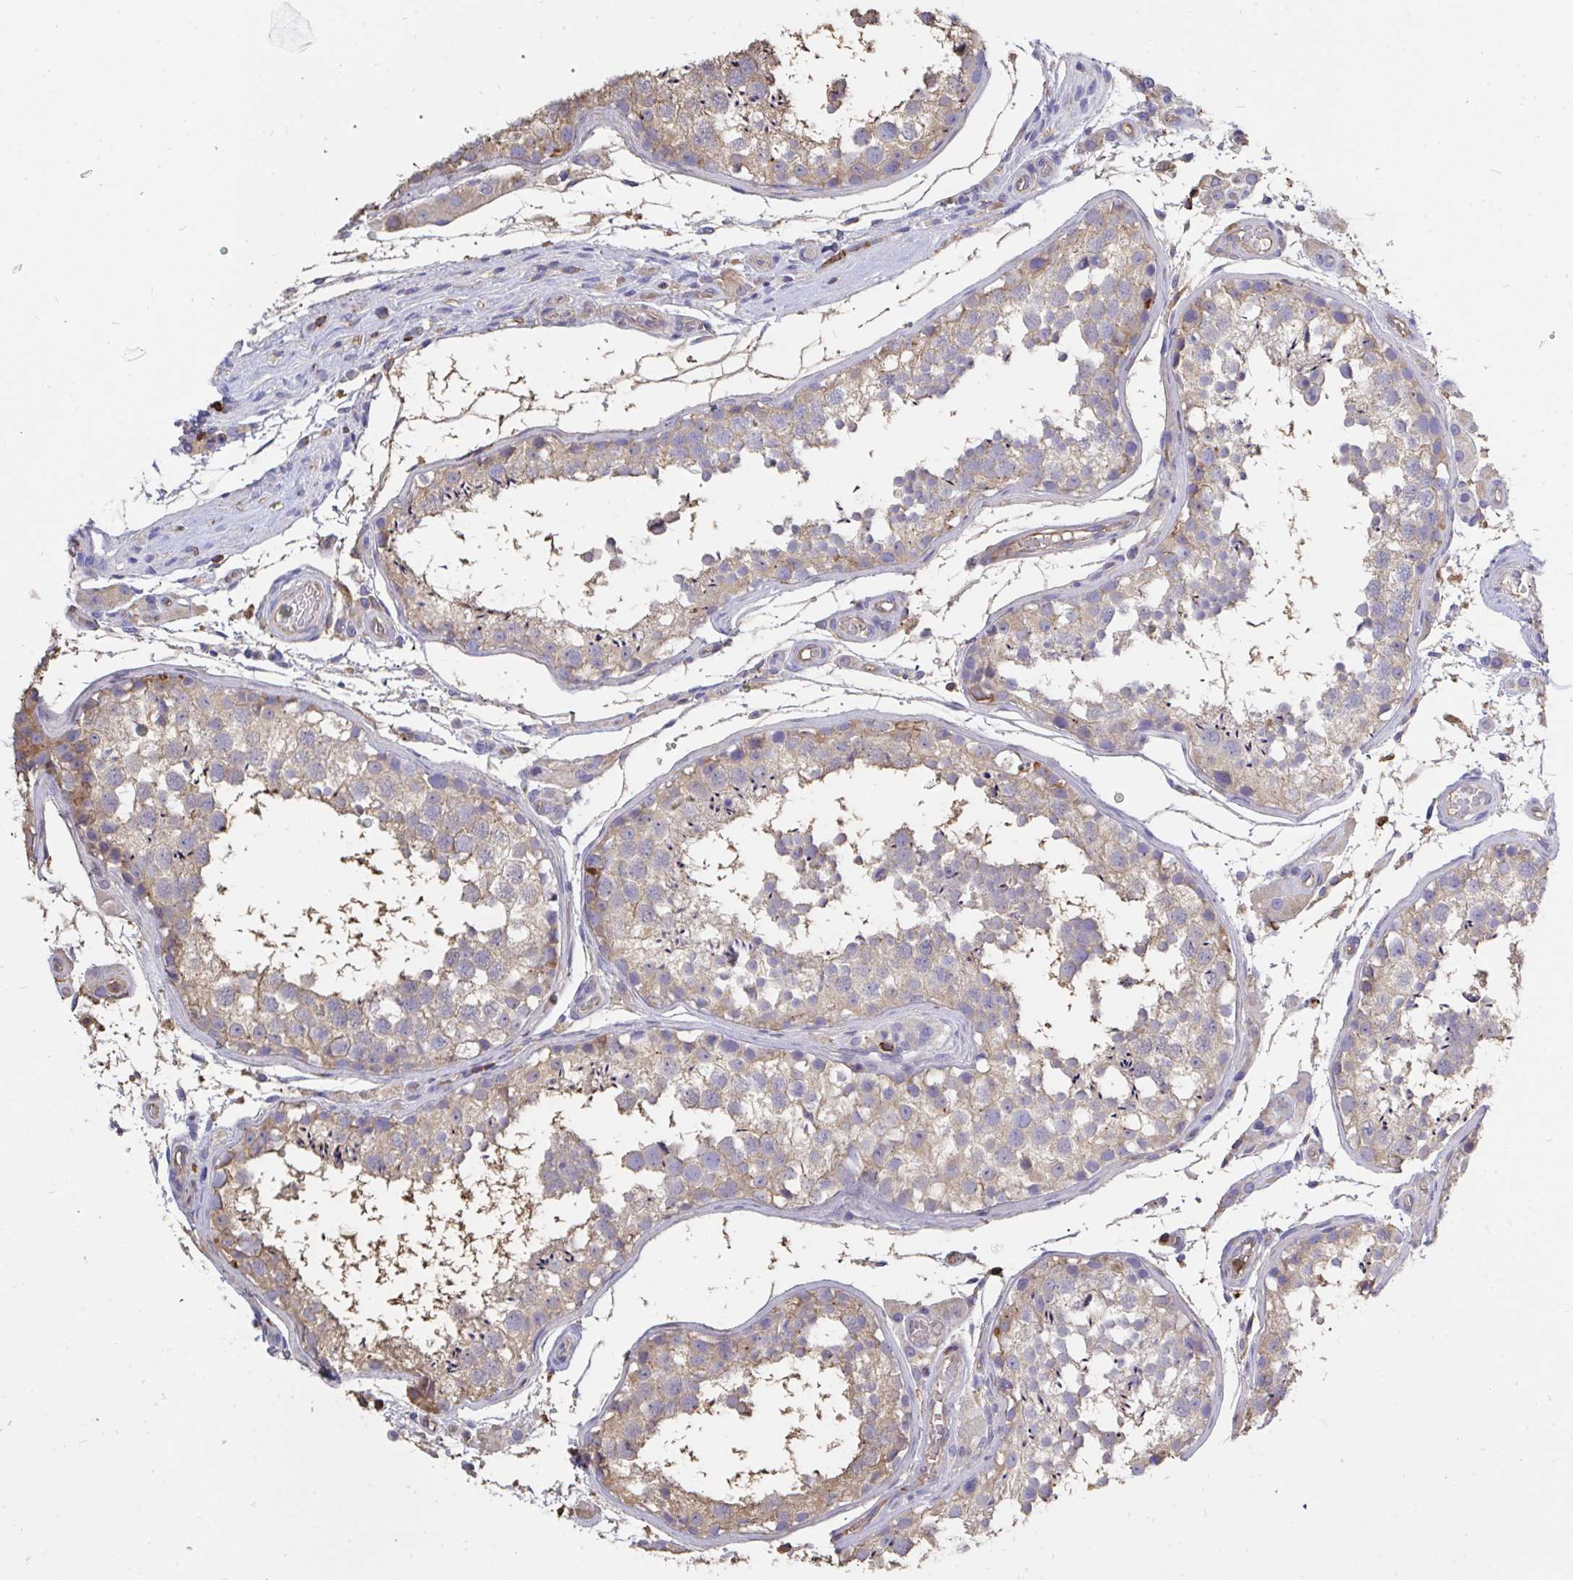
{"staining": {"intensity": "moderate", "quantity": "25%-75%", "location": "cytoplasmic/membranous"}, "tissue": "testis", "cell_type": "Cells in seminiferous ducts", "image_type": "normal", "snomed": [{"axis": "morphology", "description": "Normal tissue, NOS"}, {"axis": "morphology", "description": "Seminoma, NOS"}, {"axis": "topography", "description": "Testis"}], "caption": "Protein expression analysis of unremarkable testis reveals moderate cytoplasmic/membranous positivity in about 25%-75% of cells in seminiferous ducts. (DAB (3,3'-diaminobenzidine) = brown stain, brightfield microscopy at high magnification).", "gene": "CFL1", "patient": {"sex": "male", "age": 29}}